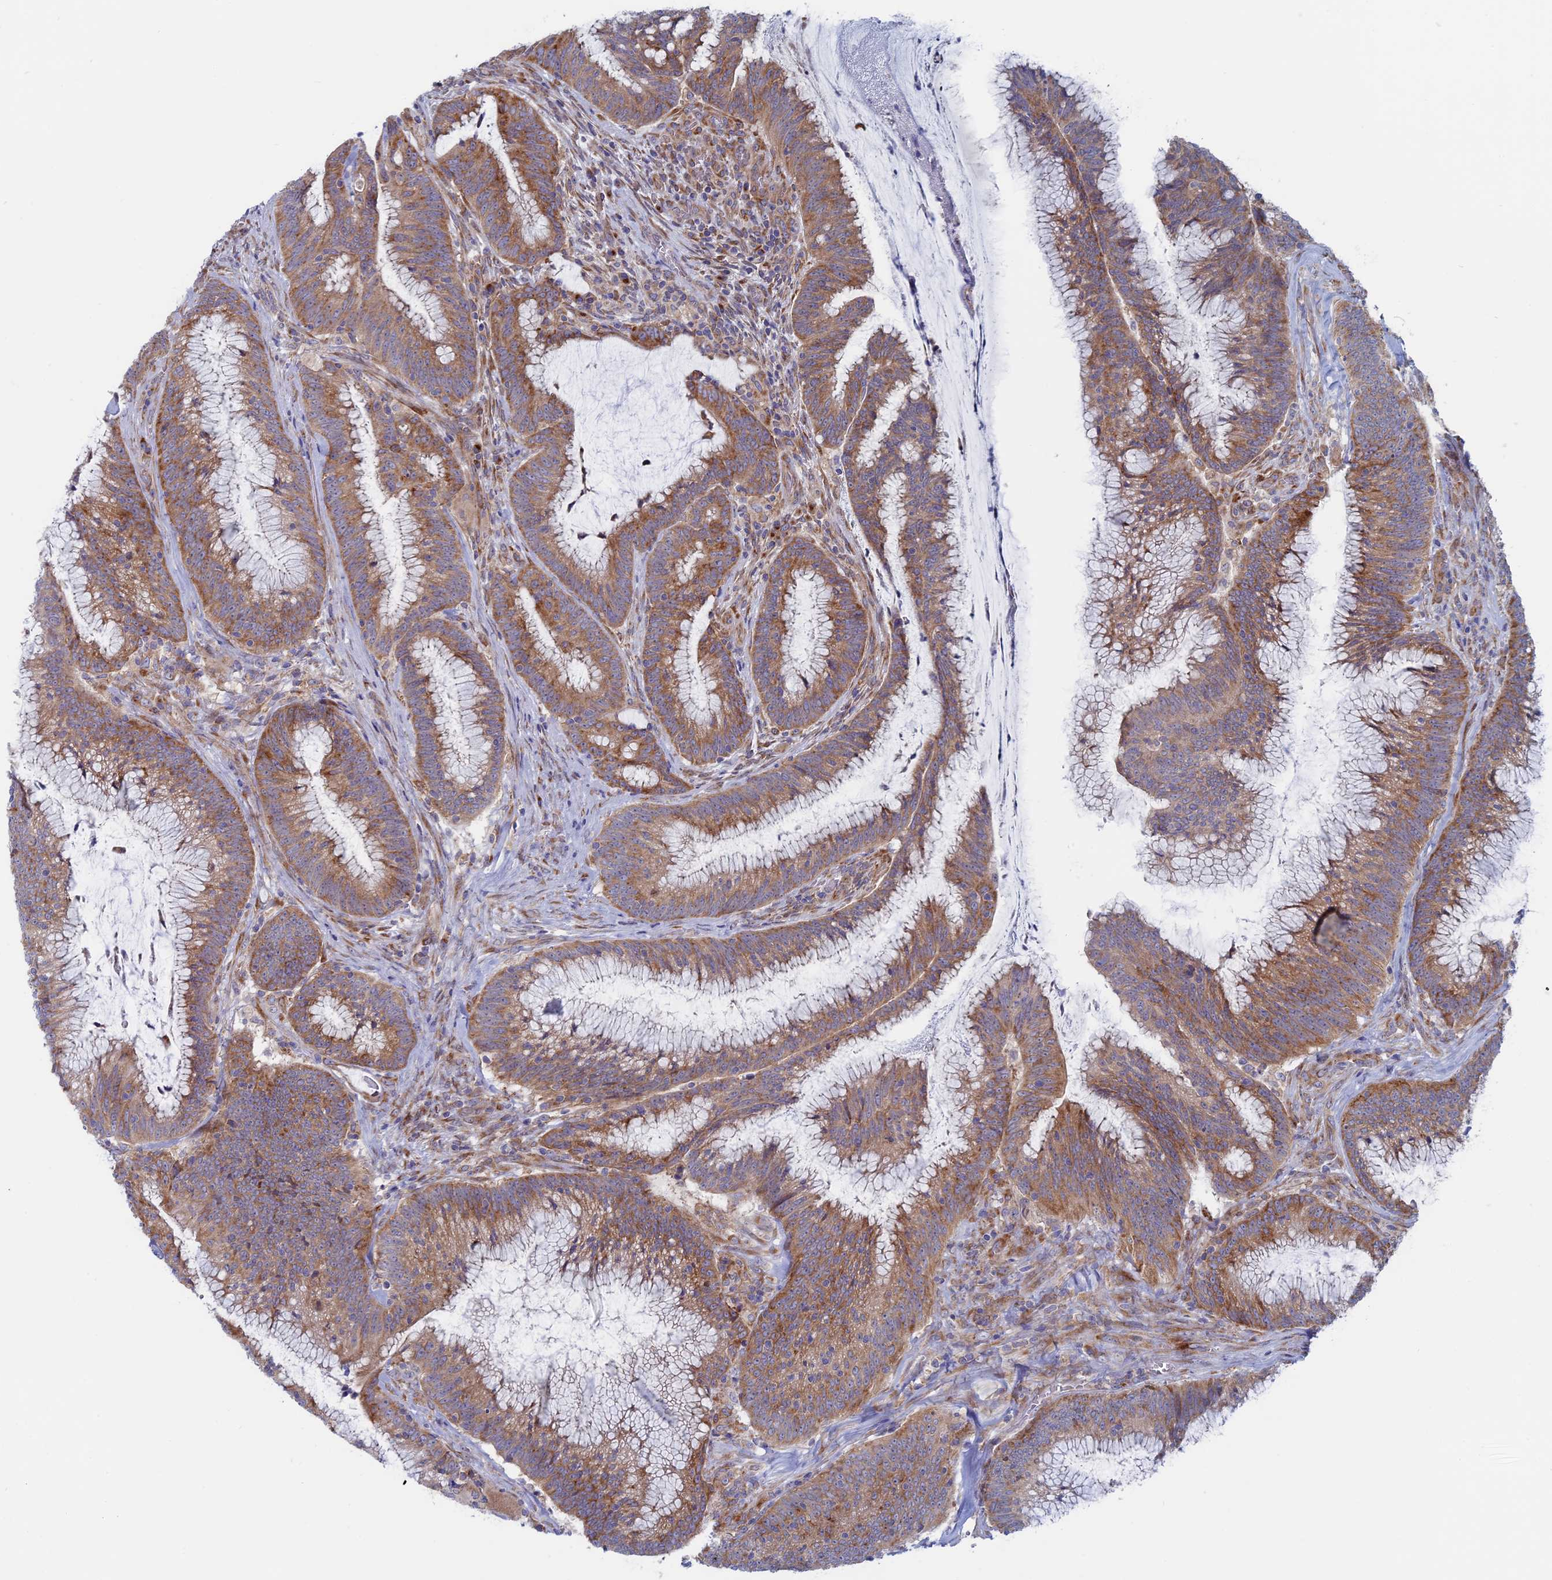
{"staining": {"intensity": "moderate", "quantity": ">75%", "location": "cytoplasmic/membranous"}, "tissue": "colorectal cancer", "cell_type": "Tumor cells", "image_type": "cancer", "snomed": [{"axis": "morphology", "description": "Adenocarcinoma, NOS"}, {"axis": "topography", "description": "Rectum"}], "caption": "High-magnification brightfield microscopy of colorectal cancer stained with DAB (brown) and counterstained with hematoxylin (blue). tumor cells exhibit moderate cytoplasmic/membranous positivity is seen in about>75% of cells.", "gene": "TBC1D30", "patient": {"sex": "female", "age": 77}}